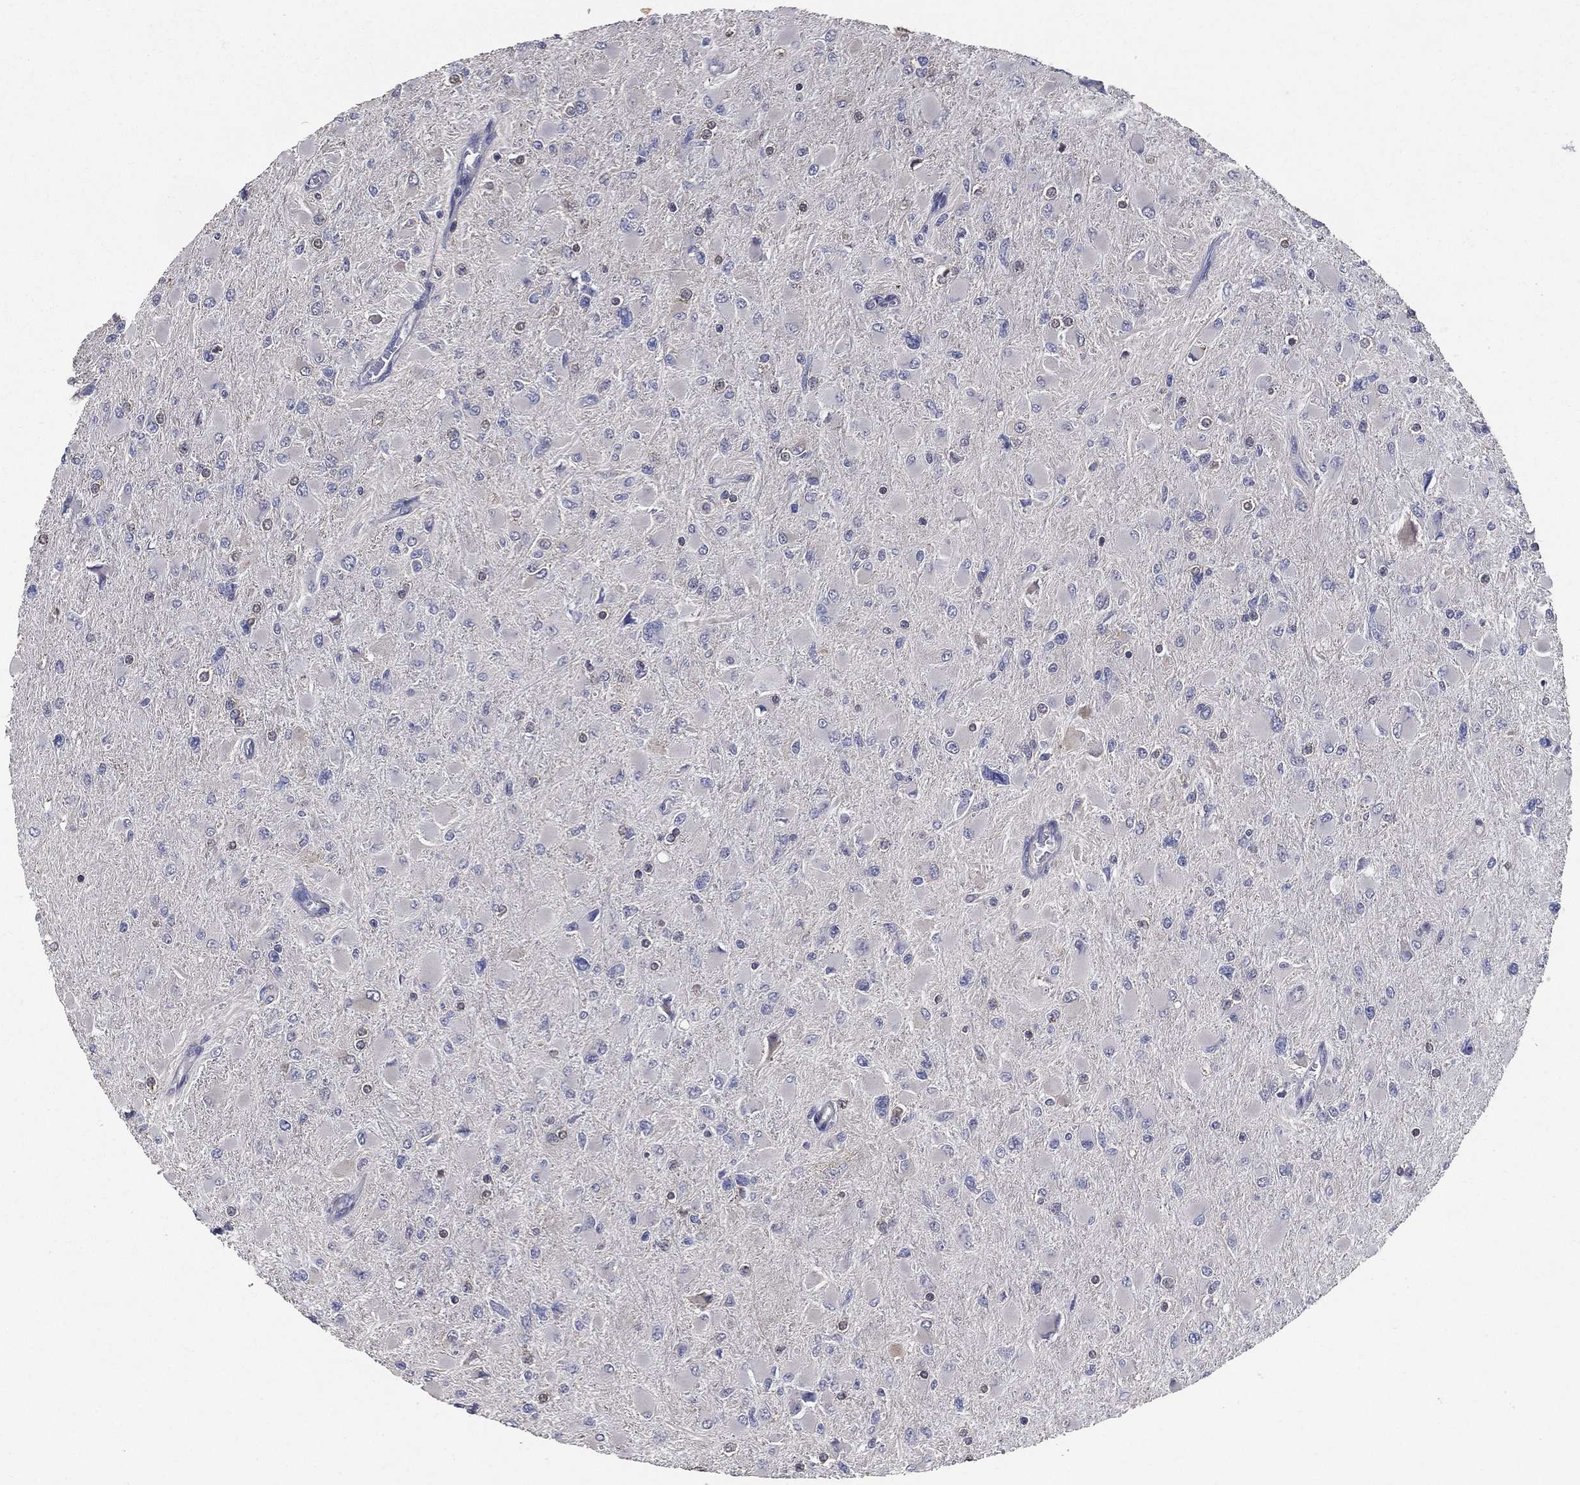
{"staining": {"intensity": "negative", "quantity": "none", "location": "none"}, "tissue": "glioma", "cell_type": "Tumor cells", "image_type": "cancer", "snomed": [{"axis": "morphology", "description": "Glioma, malignant, High grade"}, {"axis": "topography", "description": "Cerebral cortex"}], "caption": "High magnification brightfield microscopy of malignant glioma (high-grade) stained with DAB (3,3'-diaminobenzidine) (brown) and counterstained with hematoxylin (blue): tumor cells show no significant positivity.", "gene": "SERPINB2", "patient": {"sex": "female", "age": 36}}